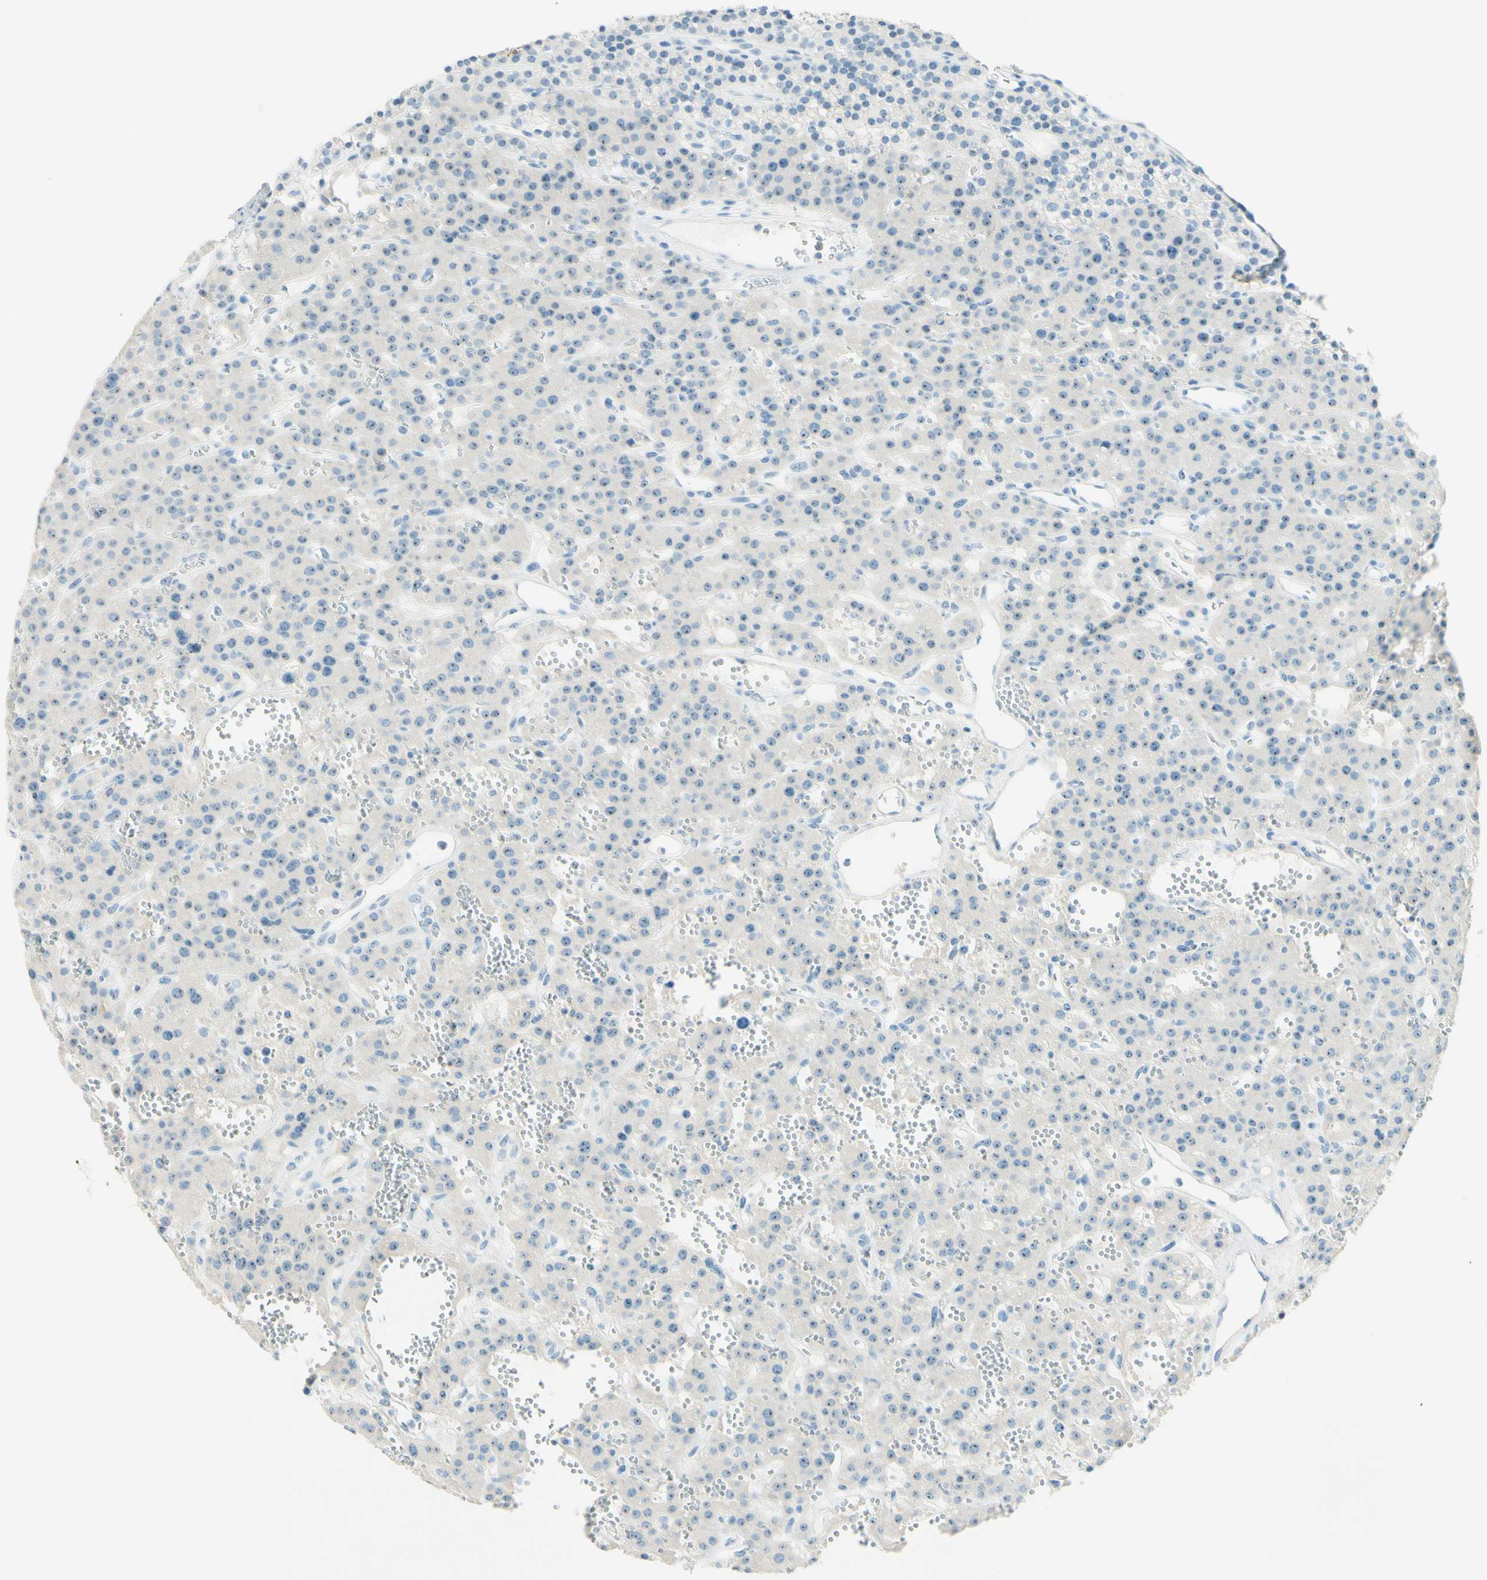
{"staining": {"intensity": "weak", "quantity": ">75%", "location": "nuclear"}, "tissue": "parathyroid gland", "cell_type": "Glandular cells", "image_type": "normal", "snomed": [{"axis": "morphology", "description": "Normal tissue, NOS"}, {"axis": "morphology", "description": "Adenoma, NOS"}, {"axis": "topography", "description": "Parathyroid gland"}], "caption": "Approximately >75% of glandular cells in unremarkable parathyroid gland show weak nuclear protein expression as visualized by brown immunohistochemical staining.", "gene": "FMR1NB", "patient": {"sex": "female", "age": 81}}